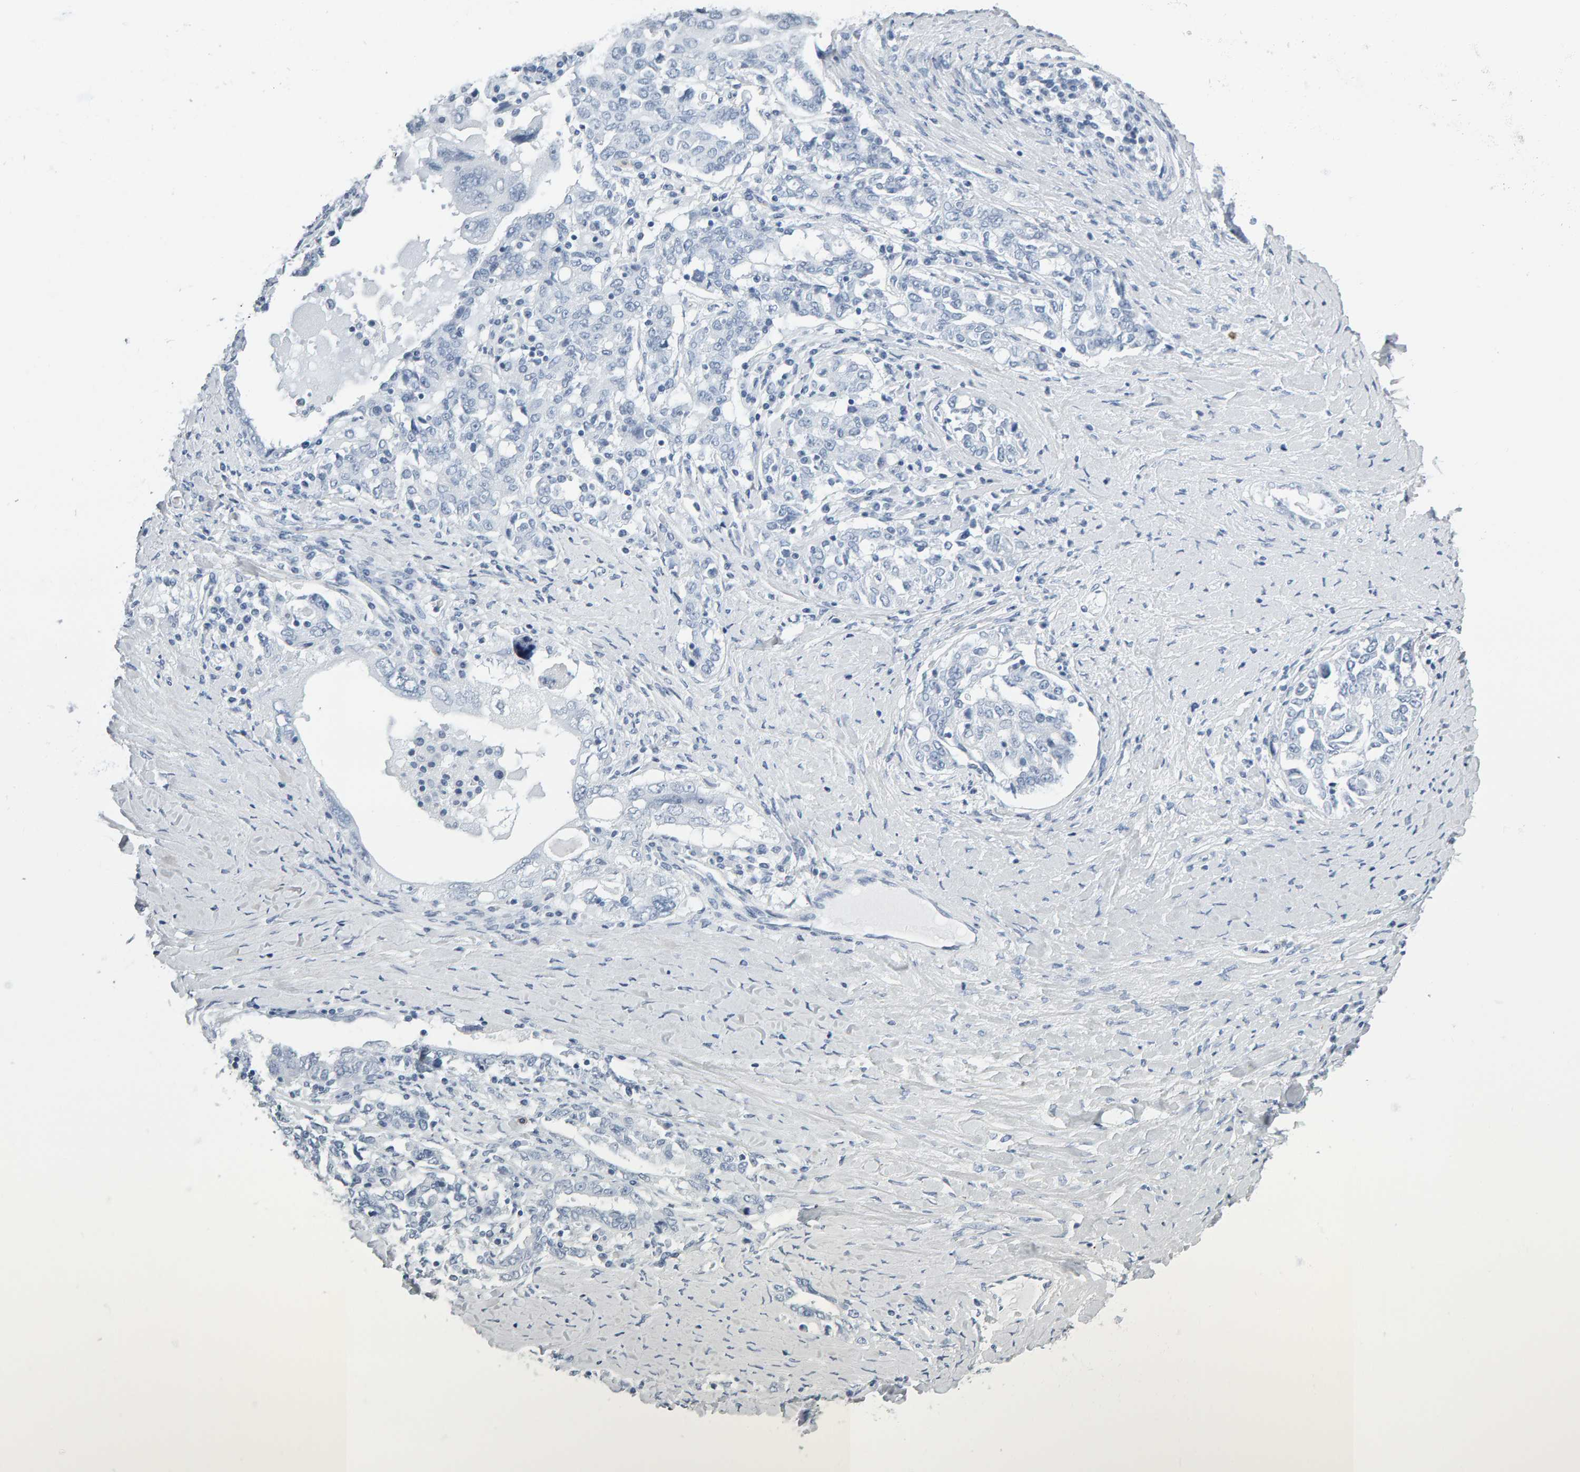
{"staining": {"intensity": "negative", "quantity": "none", "location": "none"}, "tissue": "ovarian cancer", "cell_type": "Tumor cells", "image_type": "cancer", "snomed": [{"axis": "morphology", "description": "Carcinoma, endometroid"}, {"axis": "topography", "description": "Ovary"}], "caption": "High power microscopy image of an immunohistochemistry image of ovarian endometroid carcinoma, revealing no significant staining in tumor cells.", "gene": "SPACA3", "patient": {"sex": "female", "age": 62}}